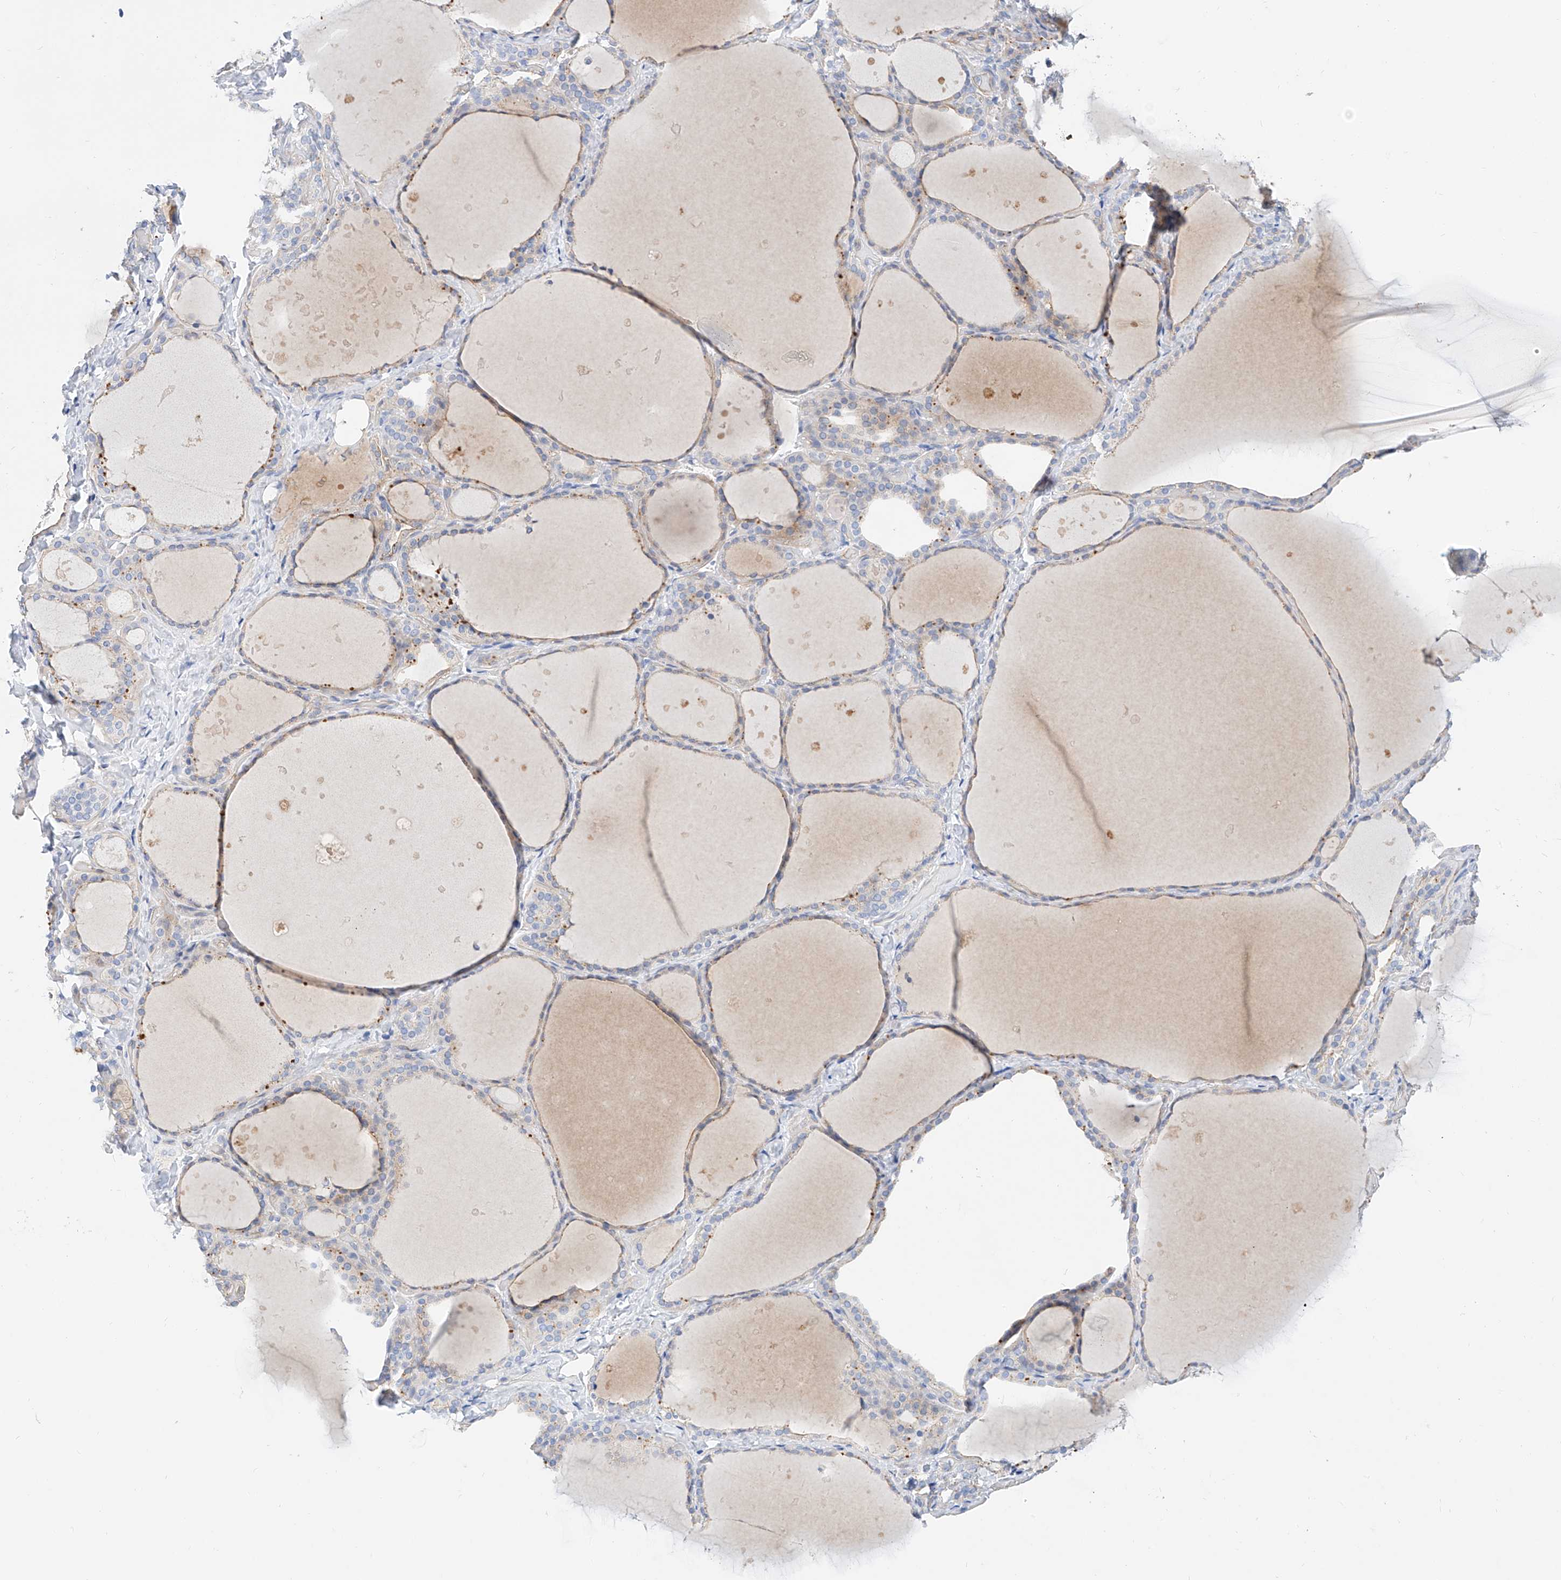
{"staining": {"intensity": "moderate", "quantity": "<25%", "location": "cytoplasmic/membranous"}, "tissue": "thyroid gland", "cell_type": "Glandular cells", "image_type": "normal", "snomed": [{"axis": "morphology", "description": "Normal tissue, NOS"}, {"axis": "topography", "description": "Thyroid gland"}], "caption": "Protein staining of normal thyroid gland reveals moderate cytoplasmic/membranous expression in about <25% of glandular cells.", "gene": "SBSPON", "patient": {"sex": "female", "age": 44}}